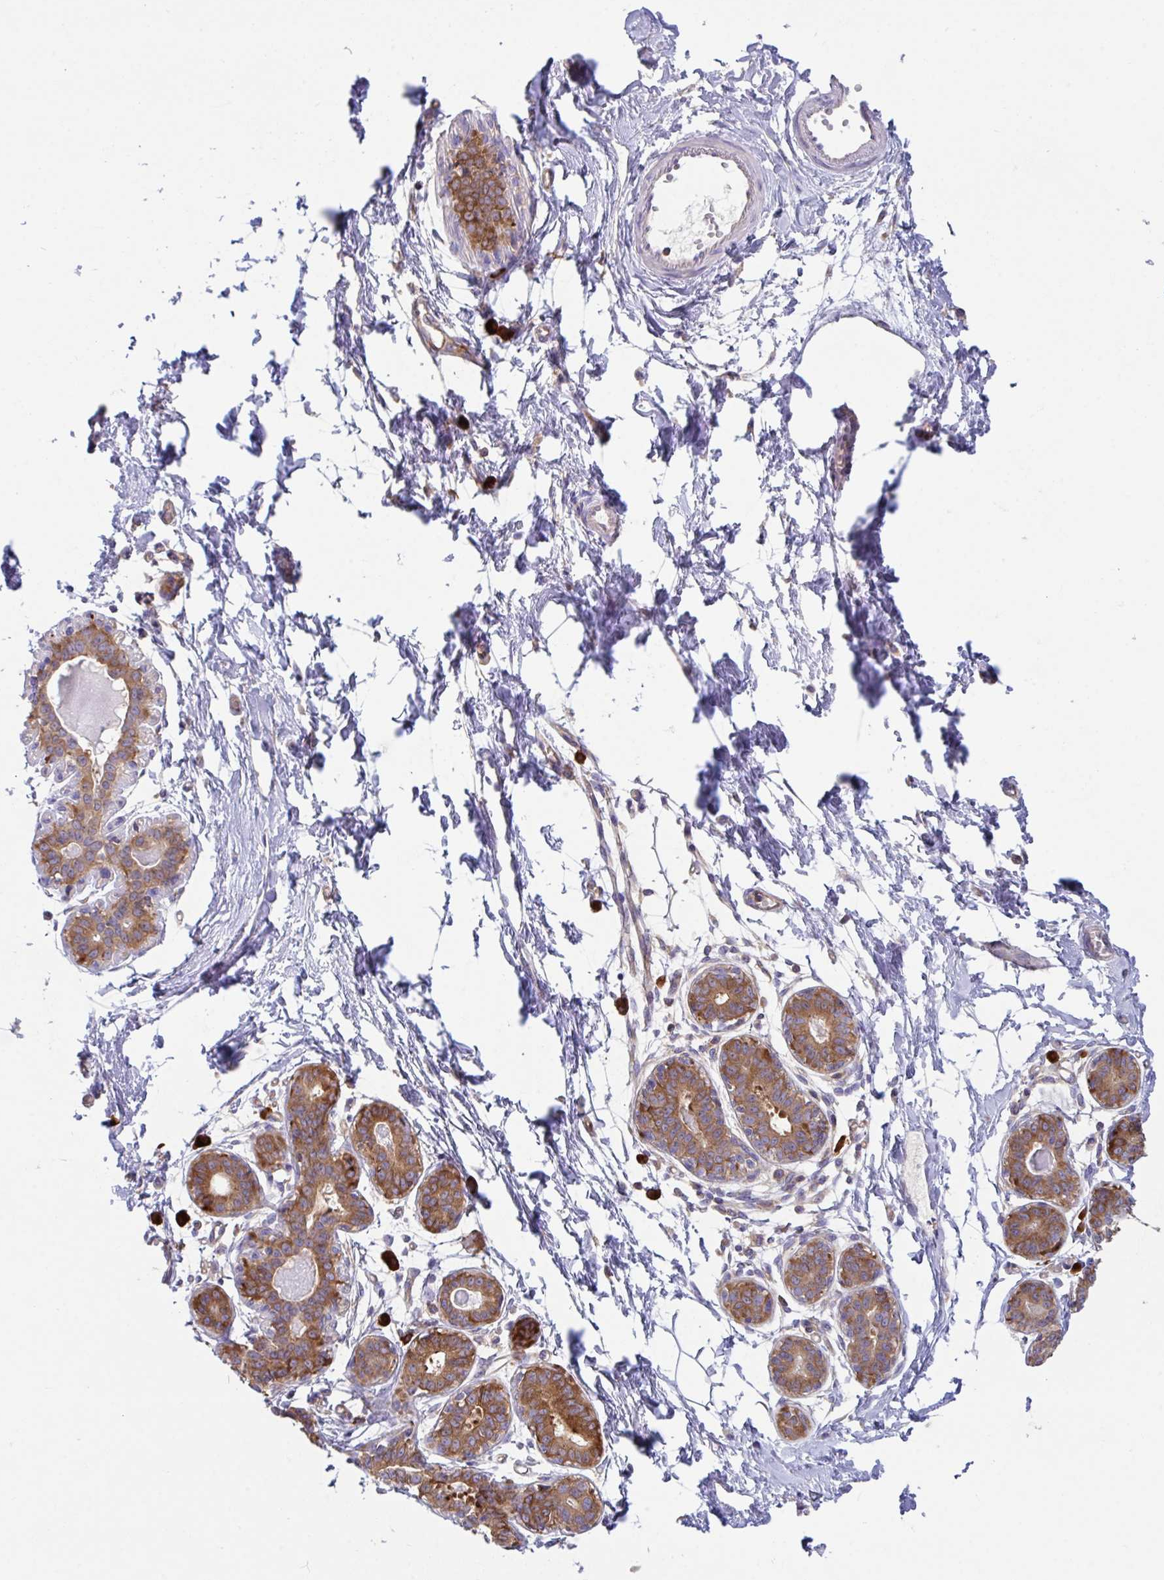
{"staining": {"intensity": "negative", "quantity": "none", "location": "none"}, "tissue": "breast", "cell_type": "Adipocytes", "image_type": "normal", "snomed": [{"axis": "morphology", "description": "Normal tissue, NOS"}, {"axis": "topography", "description": "Breast"}], "caption": "DAB (3,3'-diaminobenzidine) immunohistochemical staining of unremarkable human breast shows no significant positivity in adipocytes. The staining was performed using DAB (3,3'-diaminobenzidine) to visualize the protein expression in brown, while the nuclei were stained in blue with hematoxylin (Magnification: 20x).", "gene": "YARS2", "patient": {"sex": "female", "age": 45}}